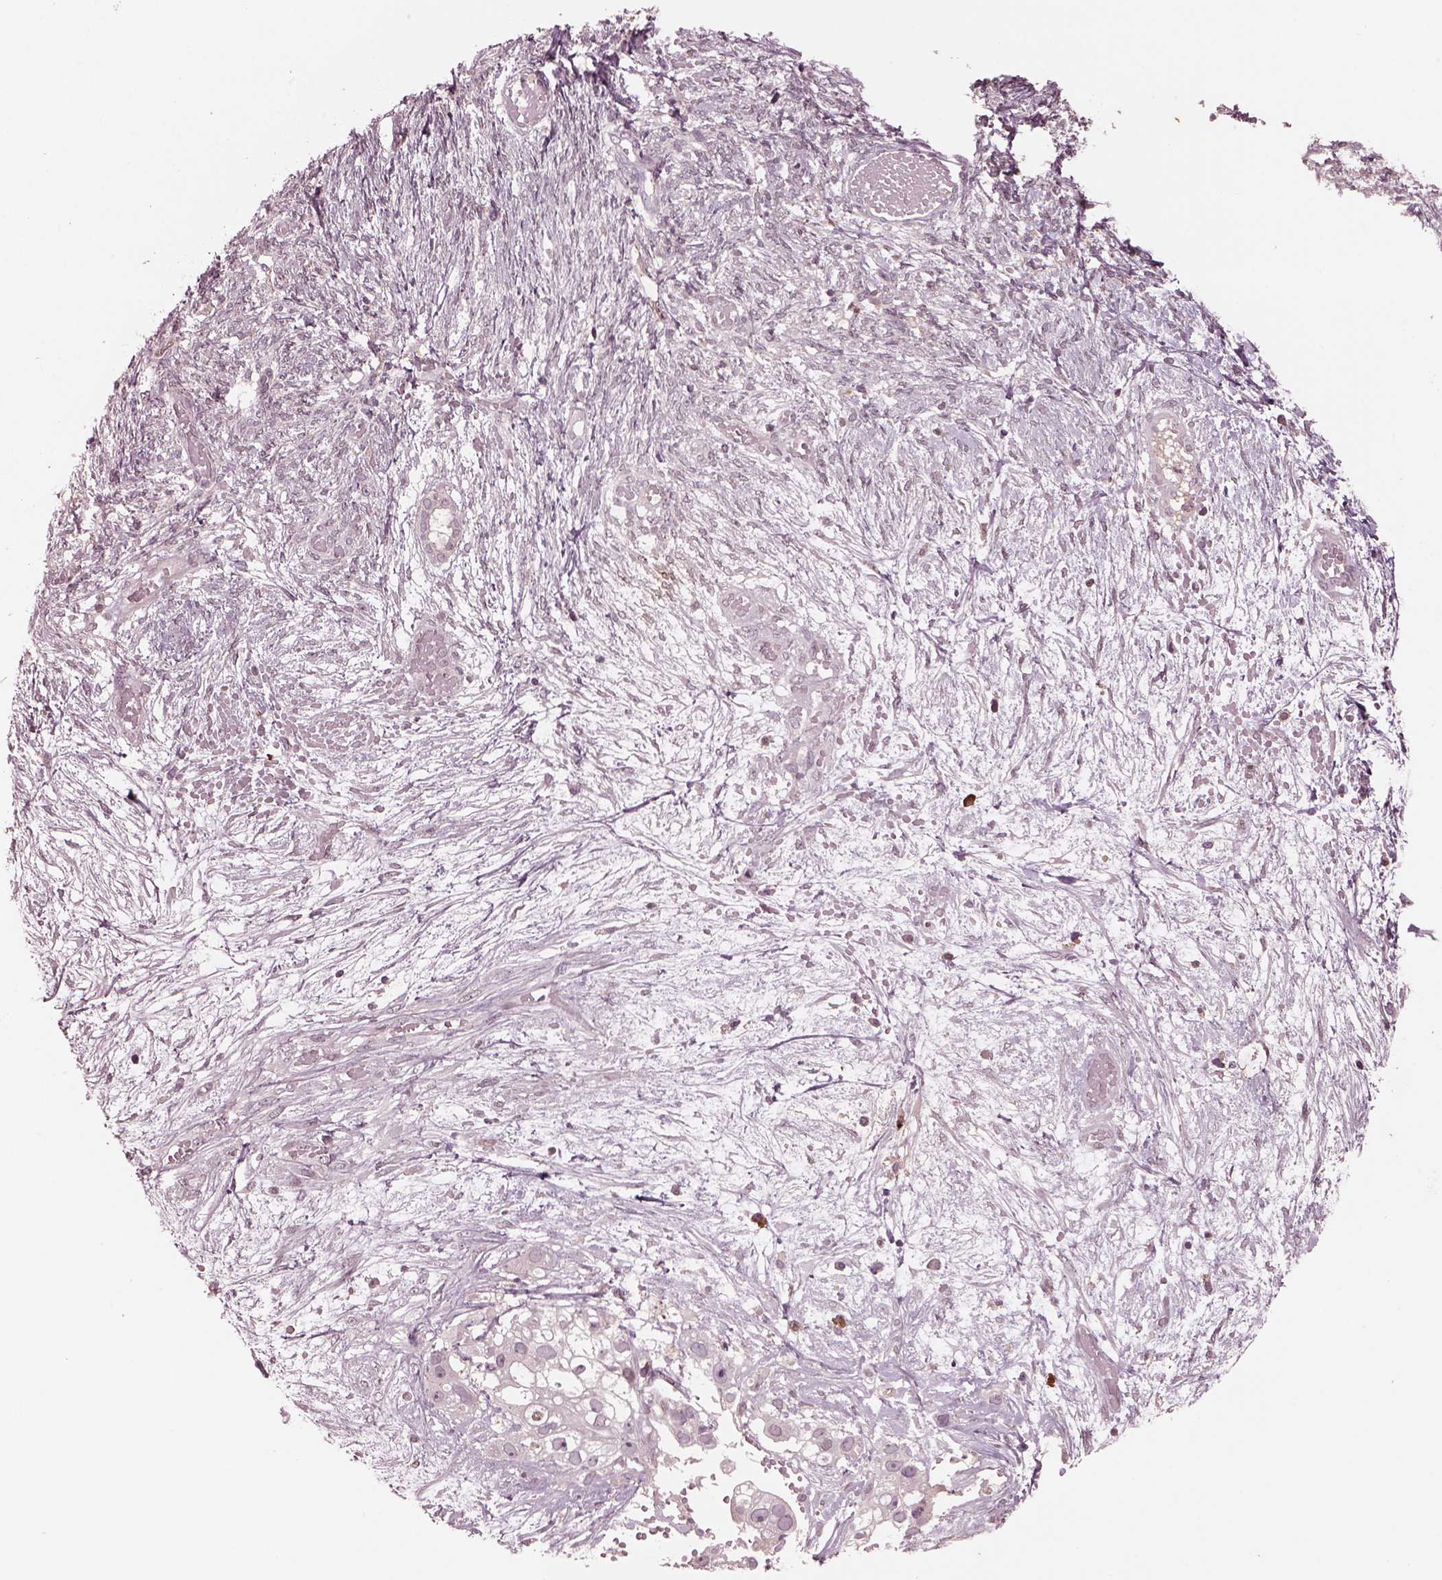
{"staining": {"intensity": "negative", "quantity": "none", "location": "none"}, "tissue": "ovarian cancer", "cell_type": "Tumor cells", "image_type": "cancer", "snomed": [{"axis": "morphology", "description": "Cystadenocarcinoma, serous, NOS"}, {"axis": "topography", "description": "Ovary"}], "caption": "High magnification brightfield microscopy of ovarian cancer (serous cystadenocarcinoma) stained with DAB (3,3'-diaminobenzidine) (brown) and counterstained with hematoxylin (blue): tumor cells show no significant staining.", "gene": "PTX4", "patient": {"sex": "female", "age": 56}}